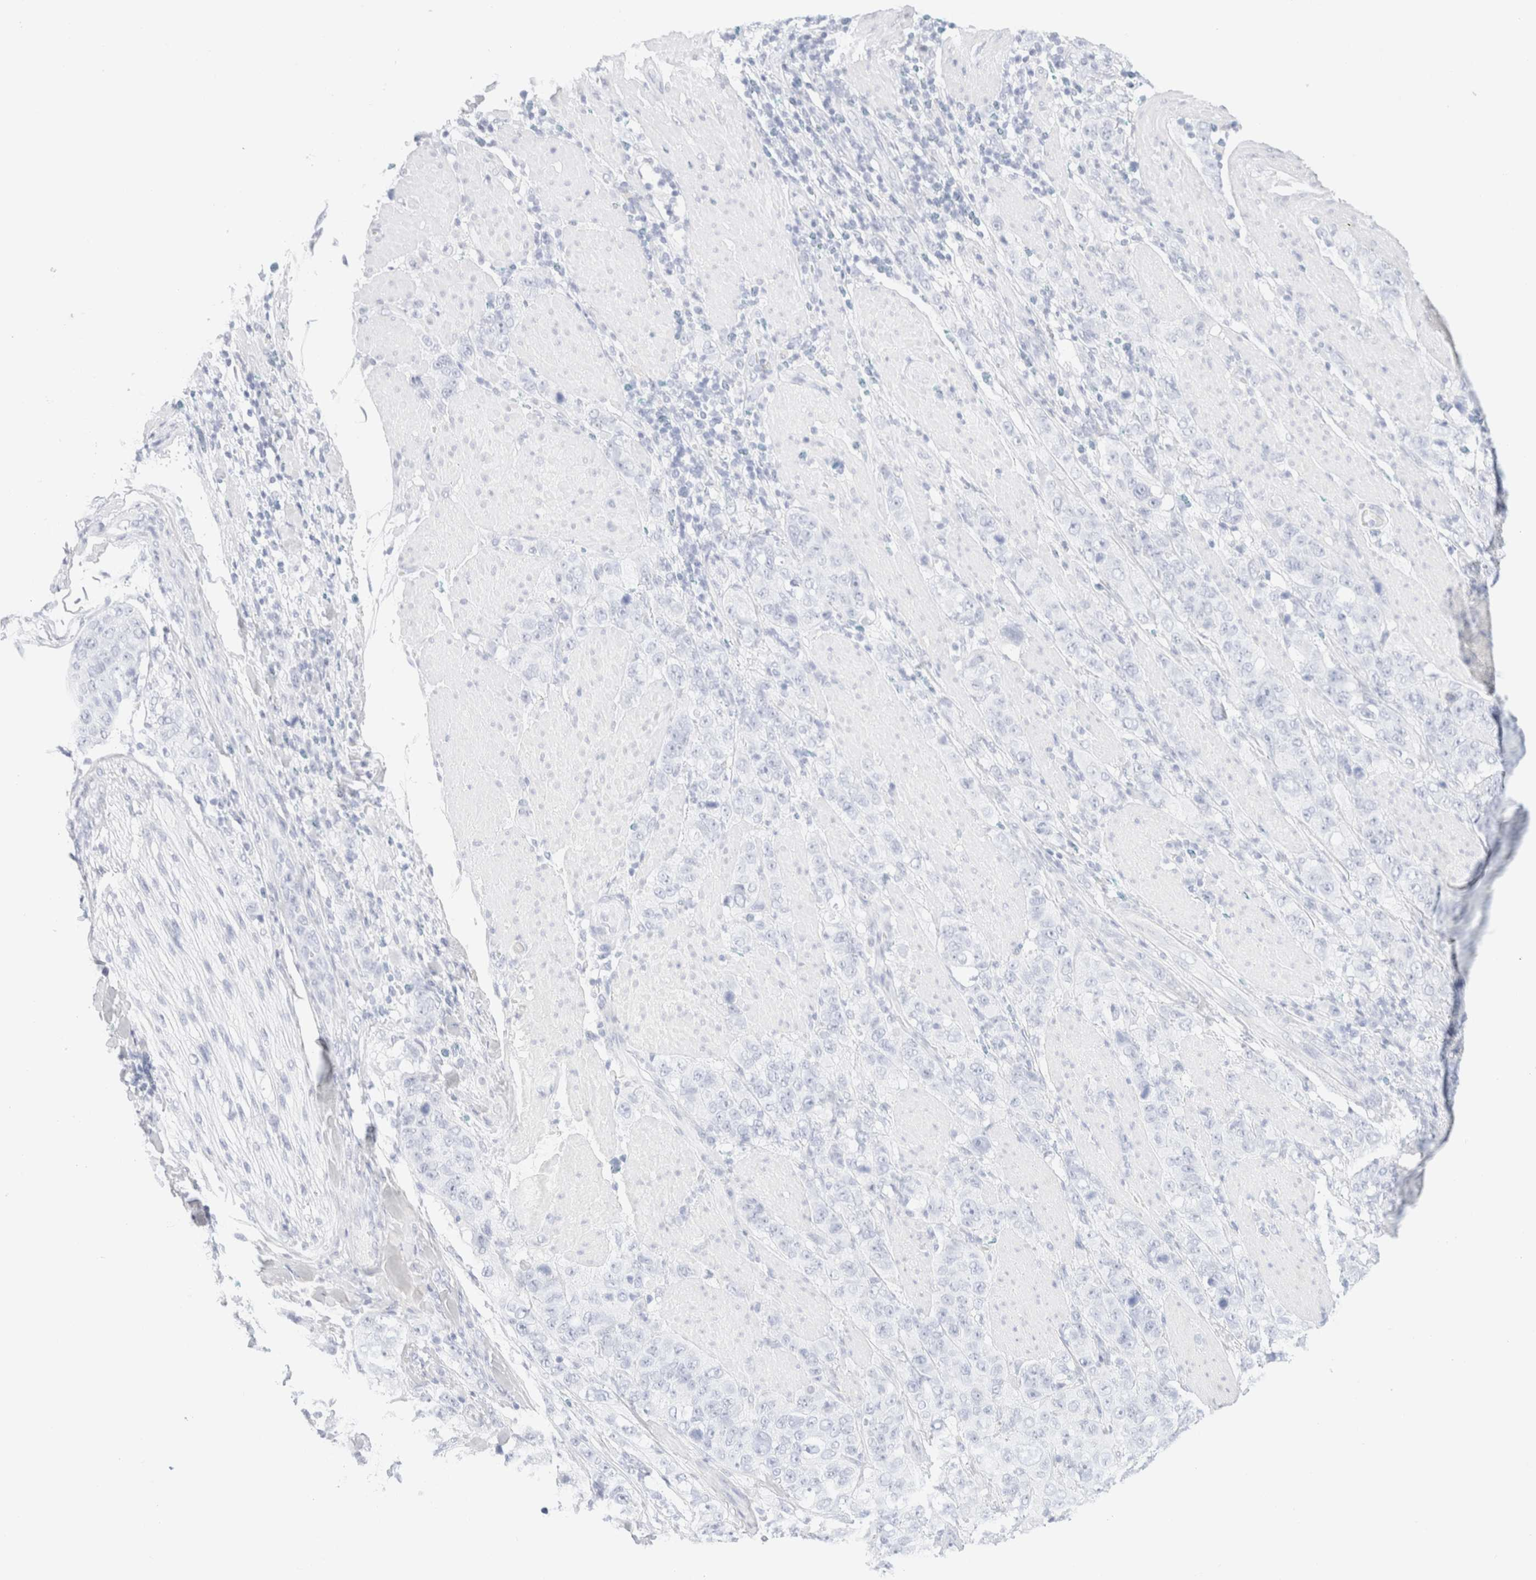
{"staining": {"intensity": "negative", "quantity": "none", "location": "none"}, "tissue": "stomach cancer", "cell_type": "Tumor cells", "image_type": "cancer", "snomed": [{"axis": "morphology", "description": "Adenocarcinoma, NOS"}, {"axis": "topography", "description": "Stomach"}], "caption": "The histopathology image demonstrates no significant expression in tumor cells of adenocarcinoma (stomach).", "gene": "KRT15", "patient": {"sex": "male", "age": 48}}